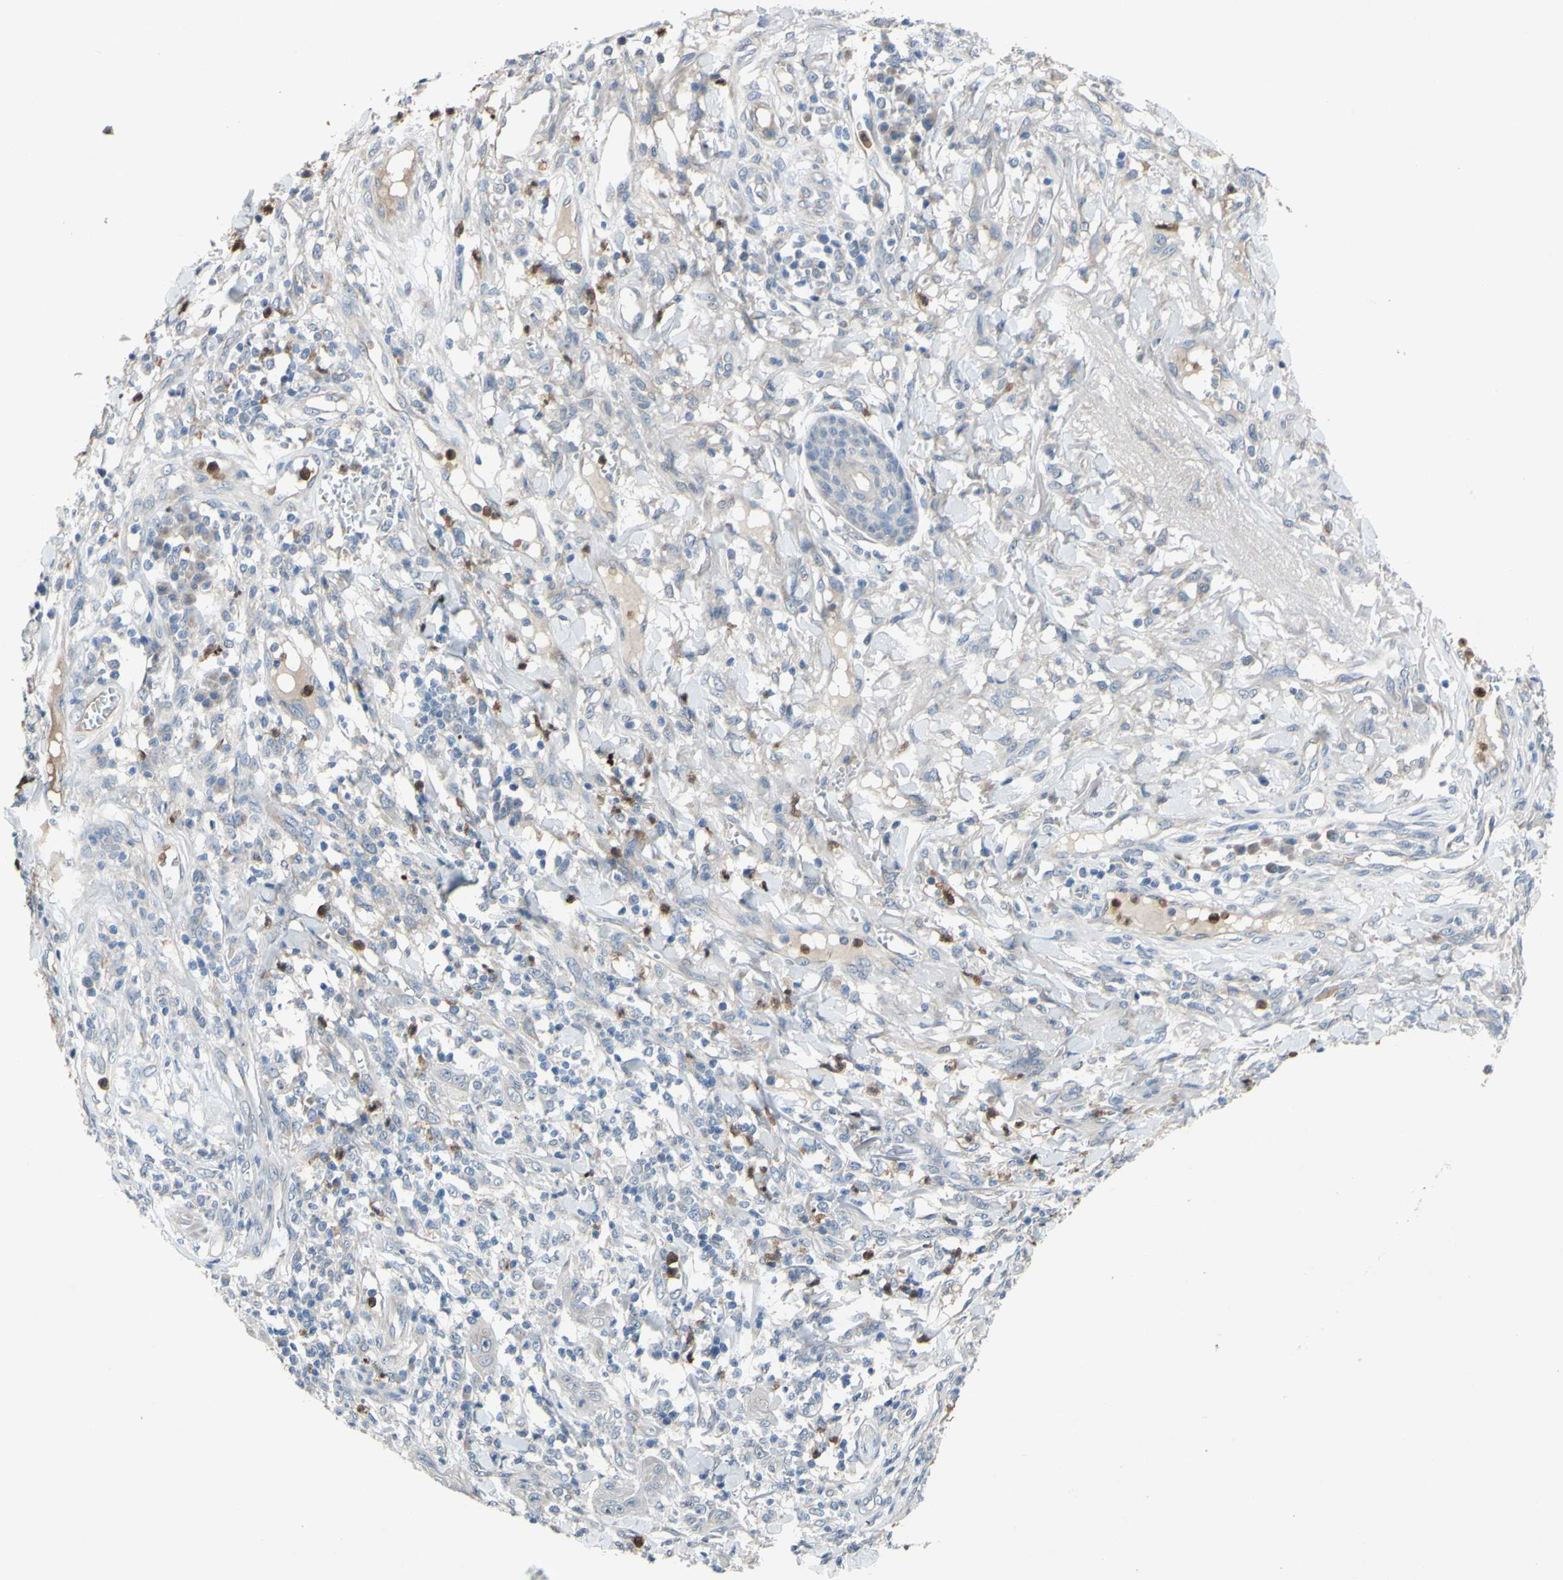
{"staining": {"intensity": "weak", "quantity": ">75%", "location": "cytoplasmic/membranous"}, "tissue": "skin cancer", "cell_type": "Tumor cells", "image_type": "cancer", "snomed": [{"axis": "morphology", "description": "Squamous cell carcinoma, NOS"}, {"axis": "topography", "description": "Skin"}], "caption": "Protein analysis of skin cancer tissue exhibits weak cytoplasmic/membranous staining in about >75% of tumor cells.", "gene": "GRAMD2B", "patient": {"sex": "female", "age": 78}}